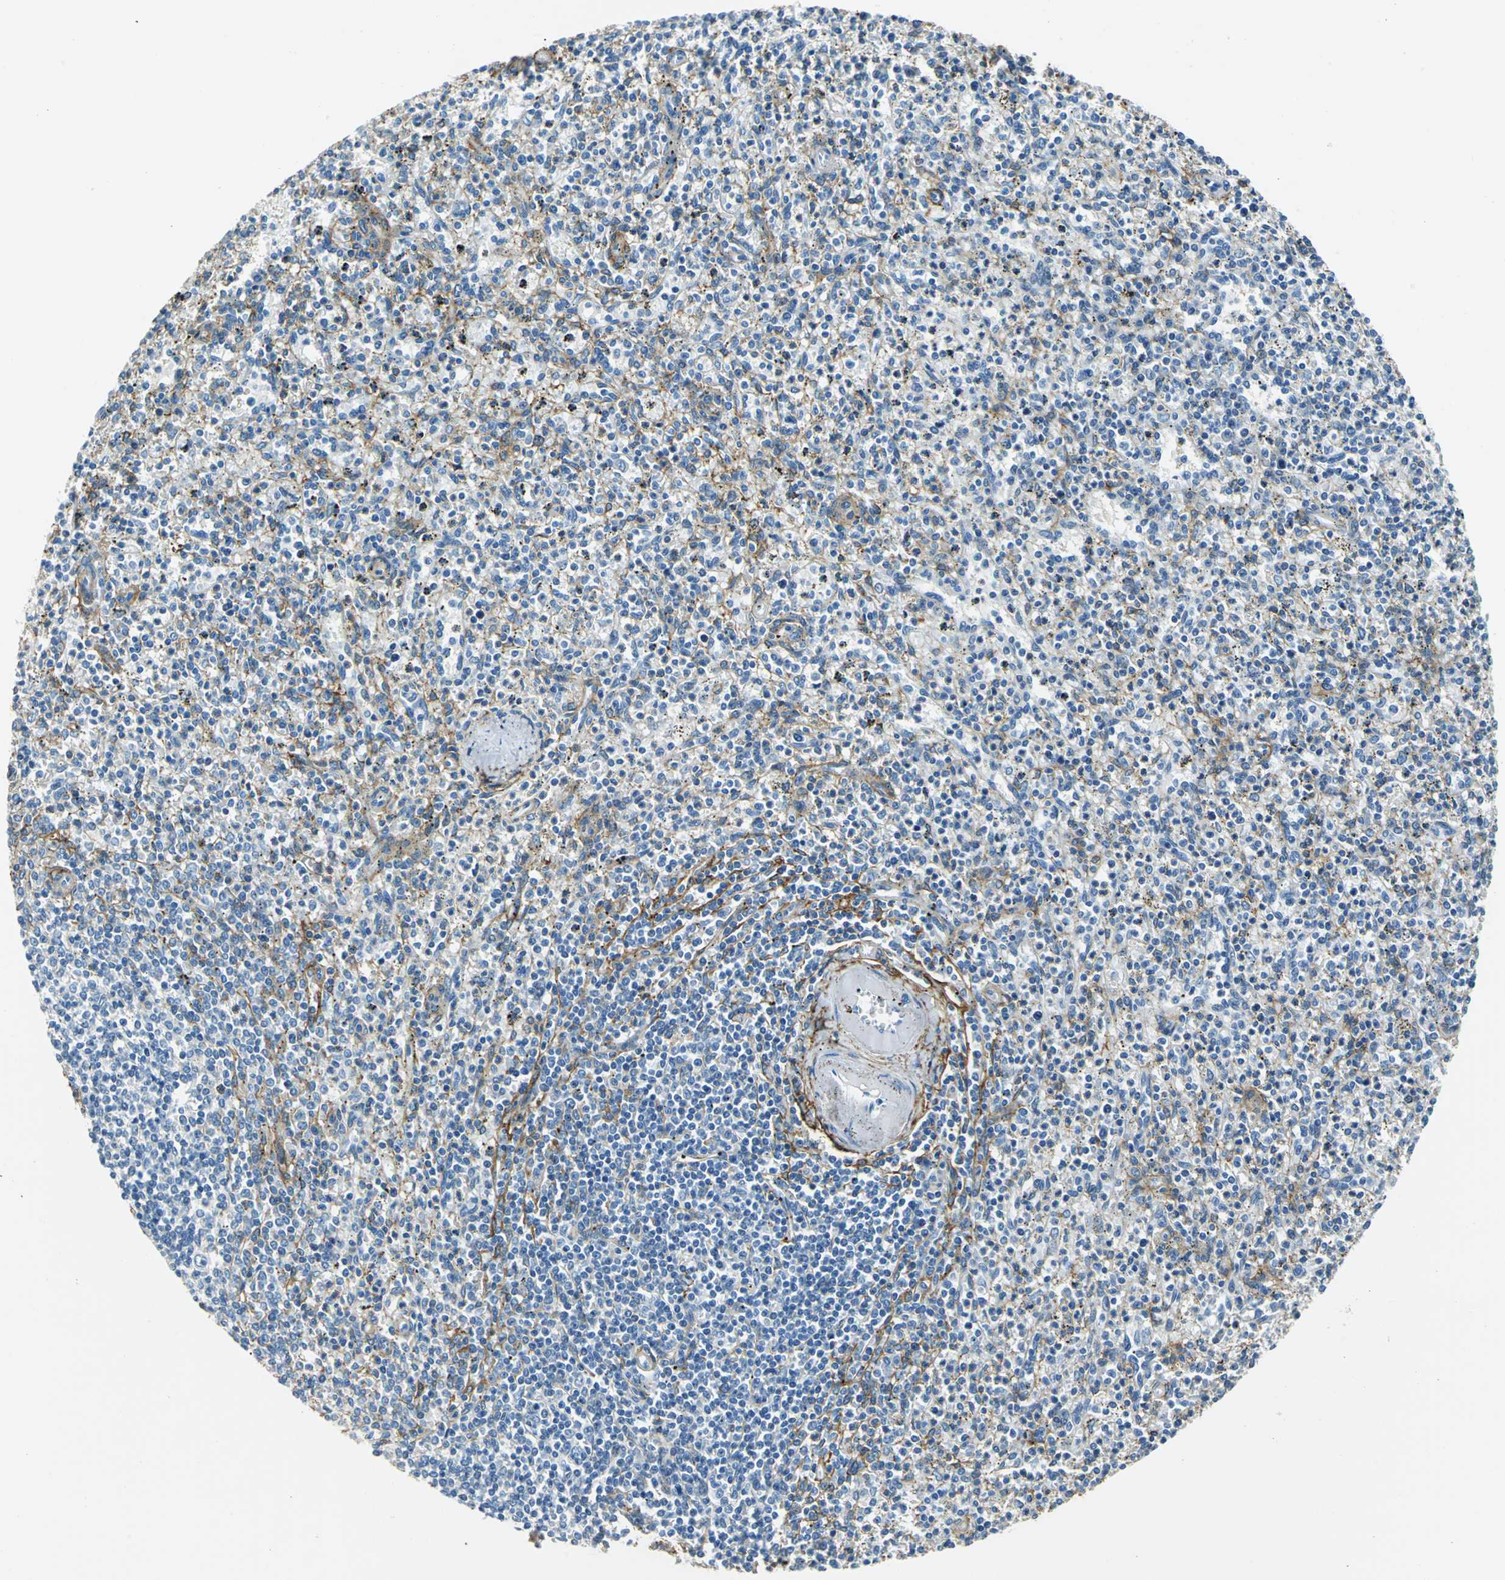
{"staining": {"intensity": "negative", "quantity": "none", "location": "none"}, "tissue": "spleen", "cell_type": "Cells in red pulp", "image_type": "normal", "snomed": [{"axis": "morphology", "description": "Normal tissue, NOS"}, {"axis": "topography", "description": "Spleen"}], "caption": "Cells in red pulp are negative for brown protein staining in unremarkable spleen.", "gene": "AKAP12", "patient": {"sex": "male", "age": 72}}